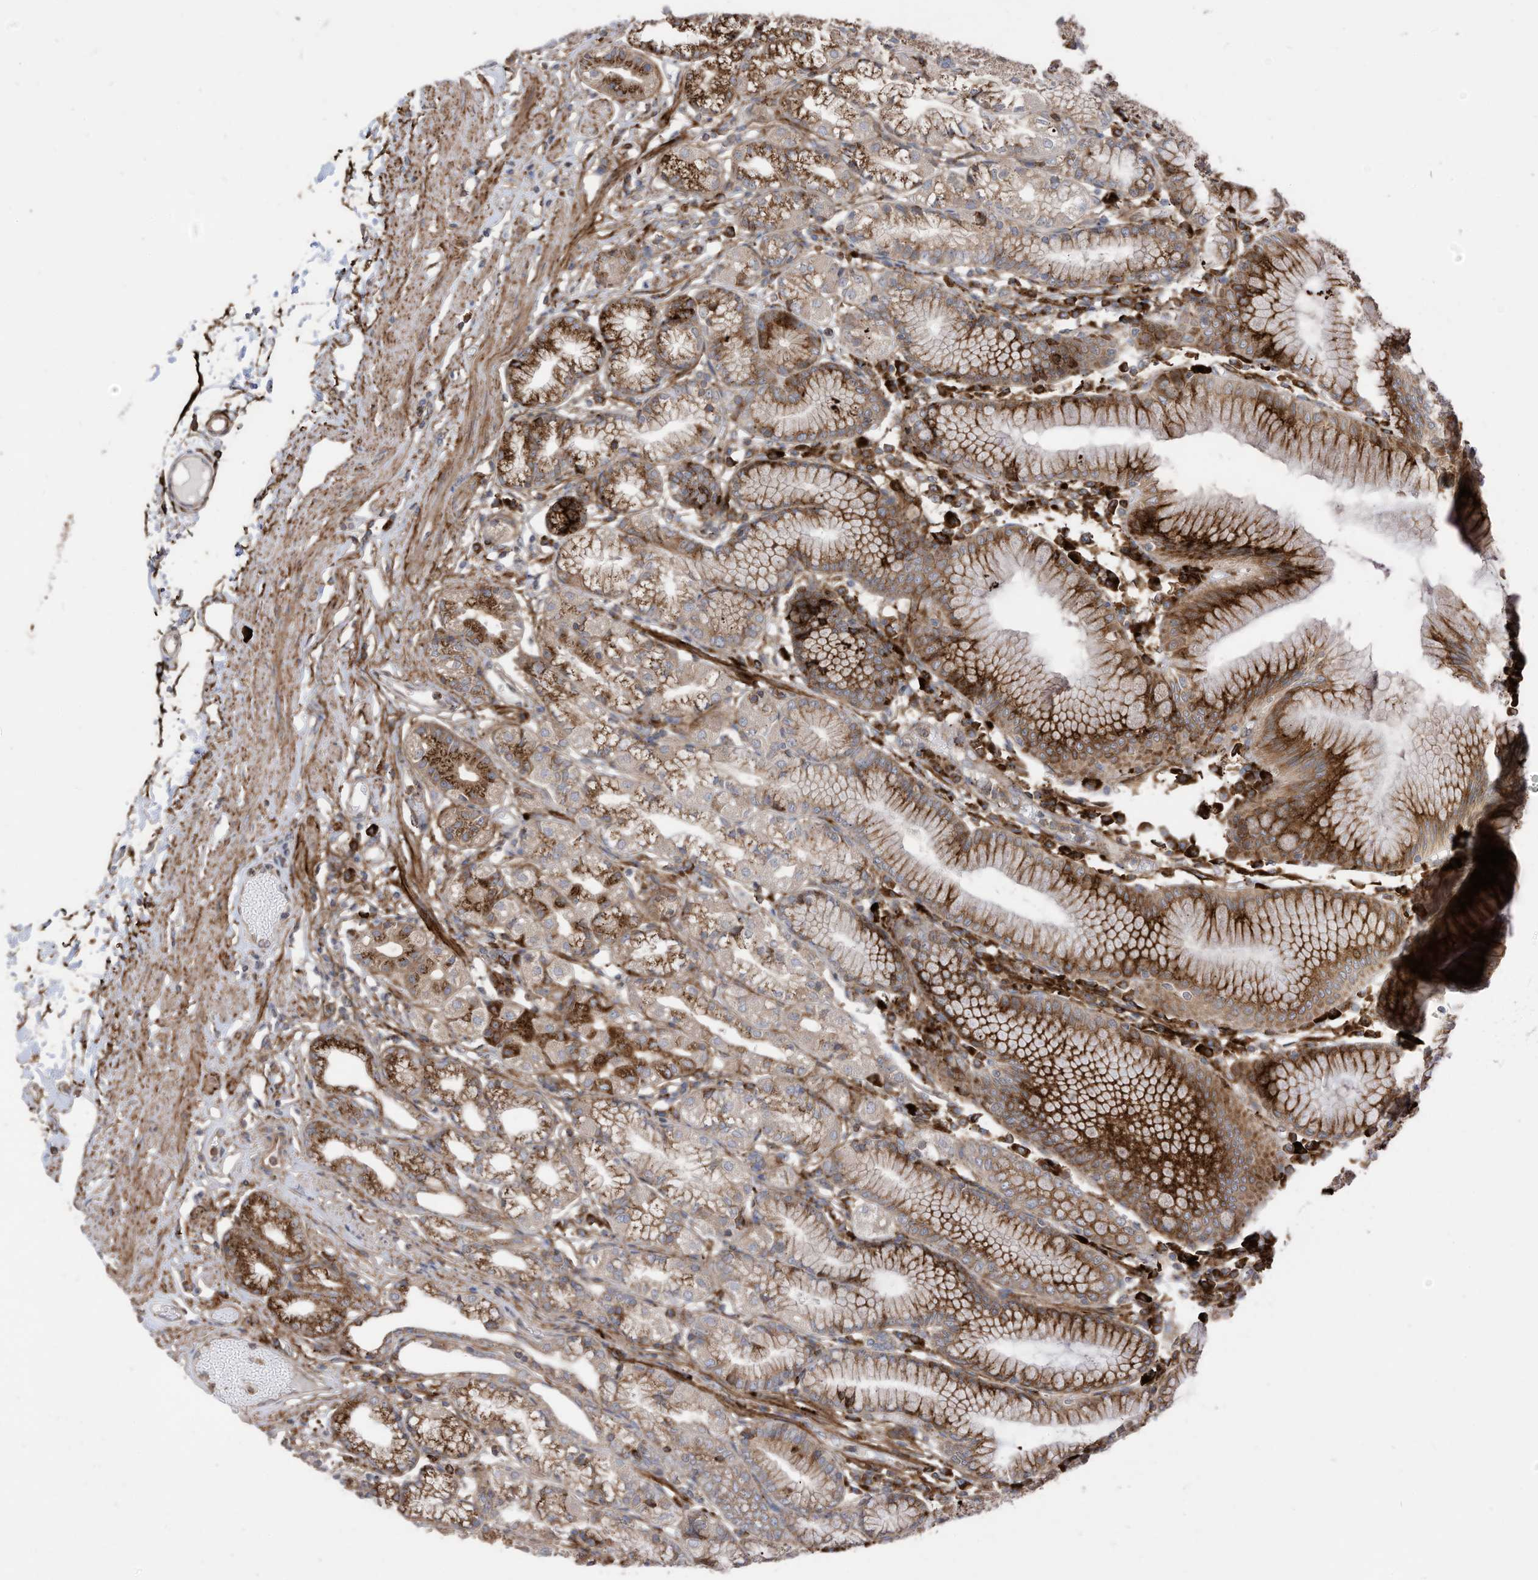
{"staining": {"intensity": "moderate", "quantity": ">75%", "location": "cytoplasmic/membranous"}, "tissue": "stomach", "cell_type": "Glandular cells", "image_type": "normal", "snomed": [{"axis": "morphology", "description": "Normal tissue, NOS"}, {"axis": "topography", "description": "Stomach"}], "caption": "A medium amount of moderate cytoplasmic/membranous staining is present in about >75% of glandular cells in unremarkable stomach. The protein of interest is stained brown, and the nuclei are stained in blue (DAB IHC with brightfield microscopy, high magnification).", "gene": "TRNAU1AP", "patient": {"sex": "female", "age": 57}}